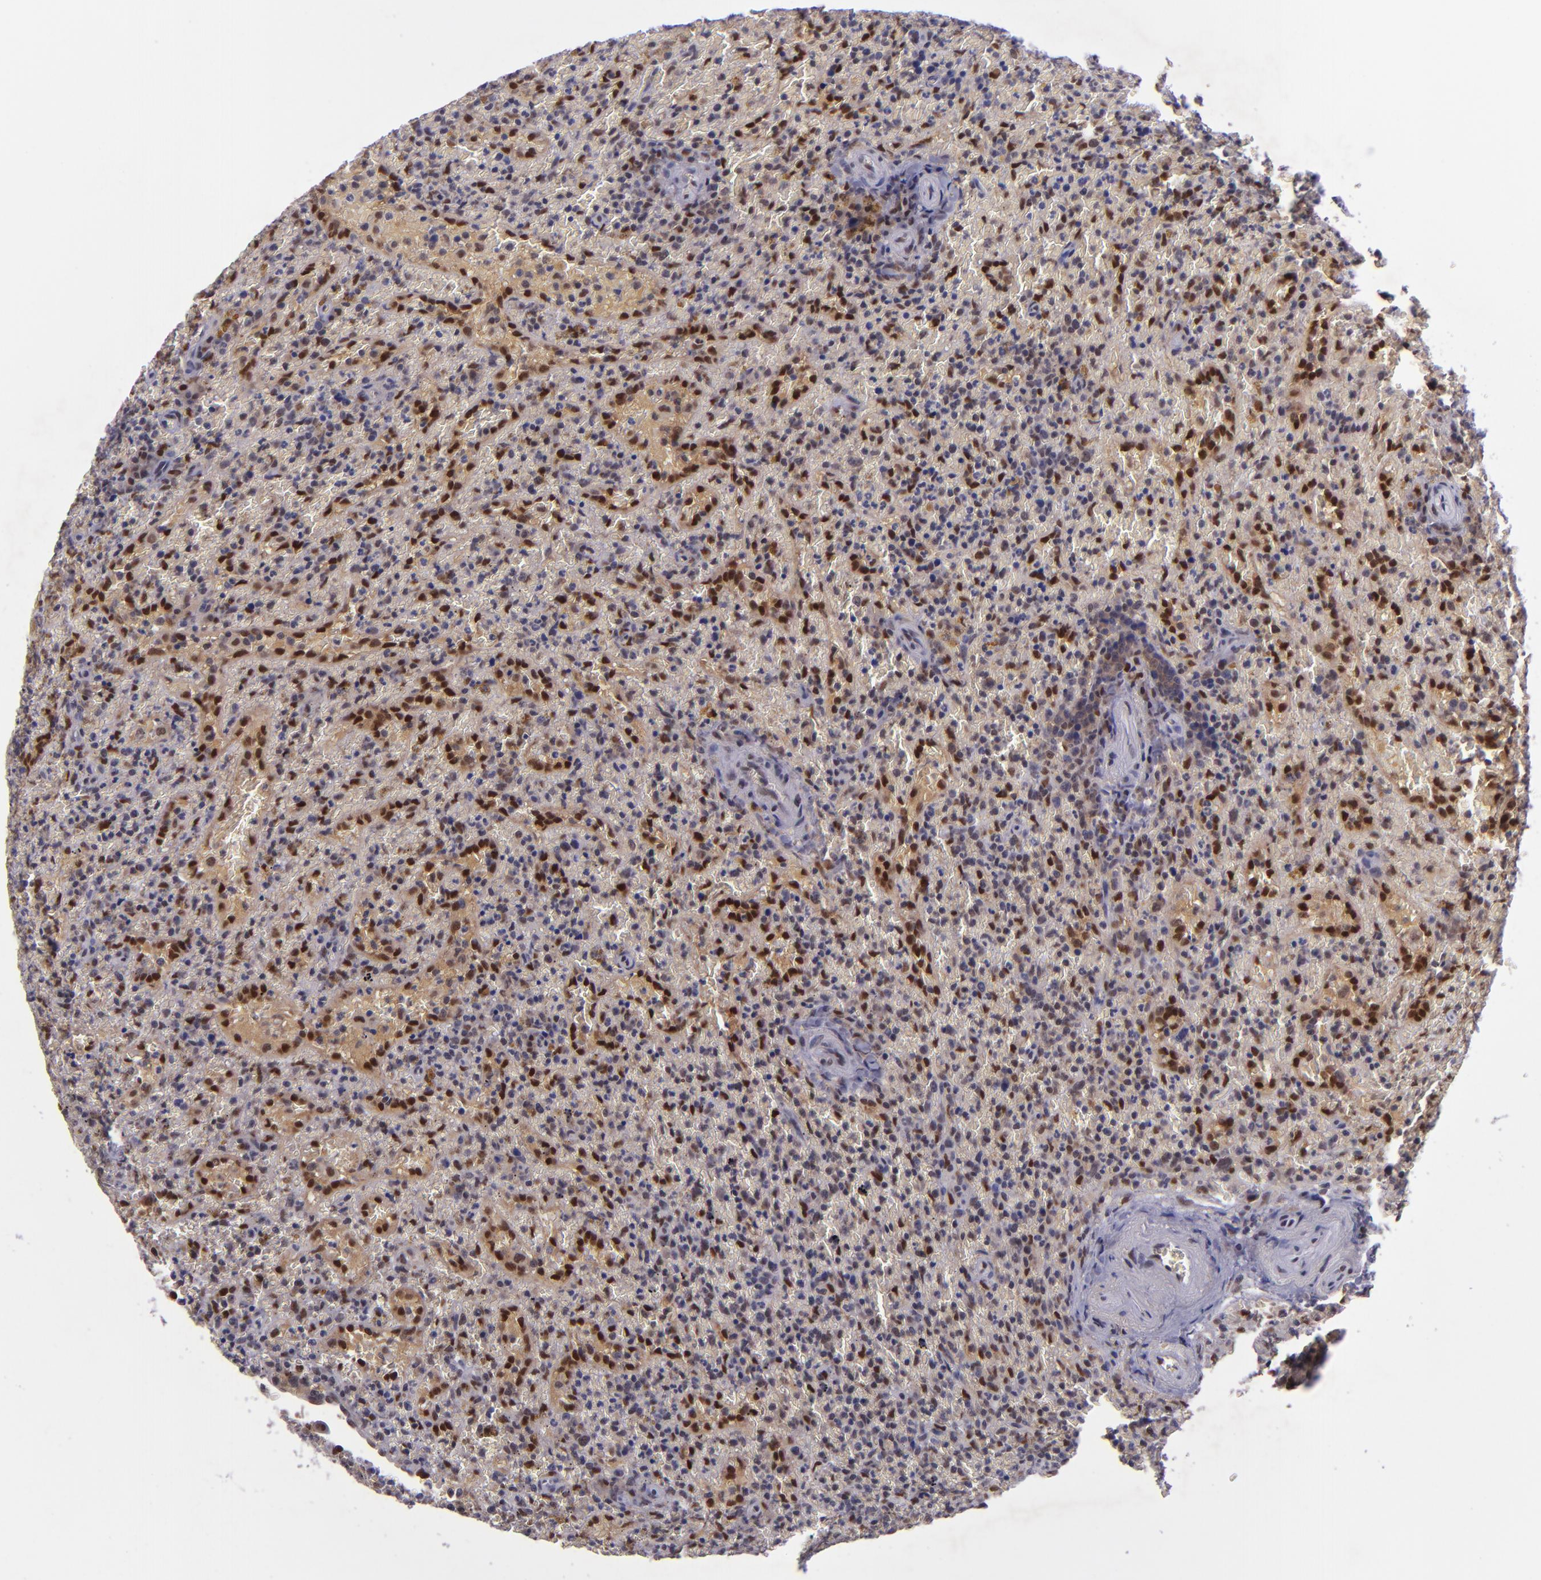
{"staining": {"intensity": "moderate", "quantity": ">75%", "location": "cytoplasmic/membranous,nuclear"}, "tissue": "lymphoma", "cell_type": "Tumor cells", "image_type": "cancer", "snomed": [{"axis": "morphology", "description": "Malignant lymphoma, non-Hodgkin's type, High grade"}, {"axis": "topography", "description": "Spleen"}, {"axis": "topography", "description": "Lymph node"}], "caption": "Moderate cytoplasmic/membranous and nuclear expression is present in approximately >75% of tumor cells in lymphoma.", "gene": "BAG1", "patient": {"sex": "female", "age": 70}}